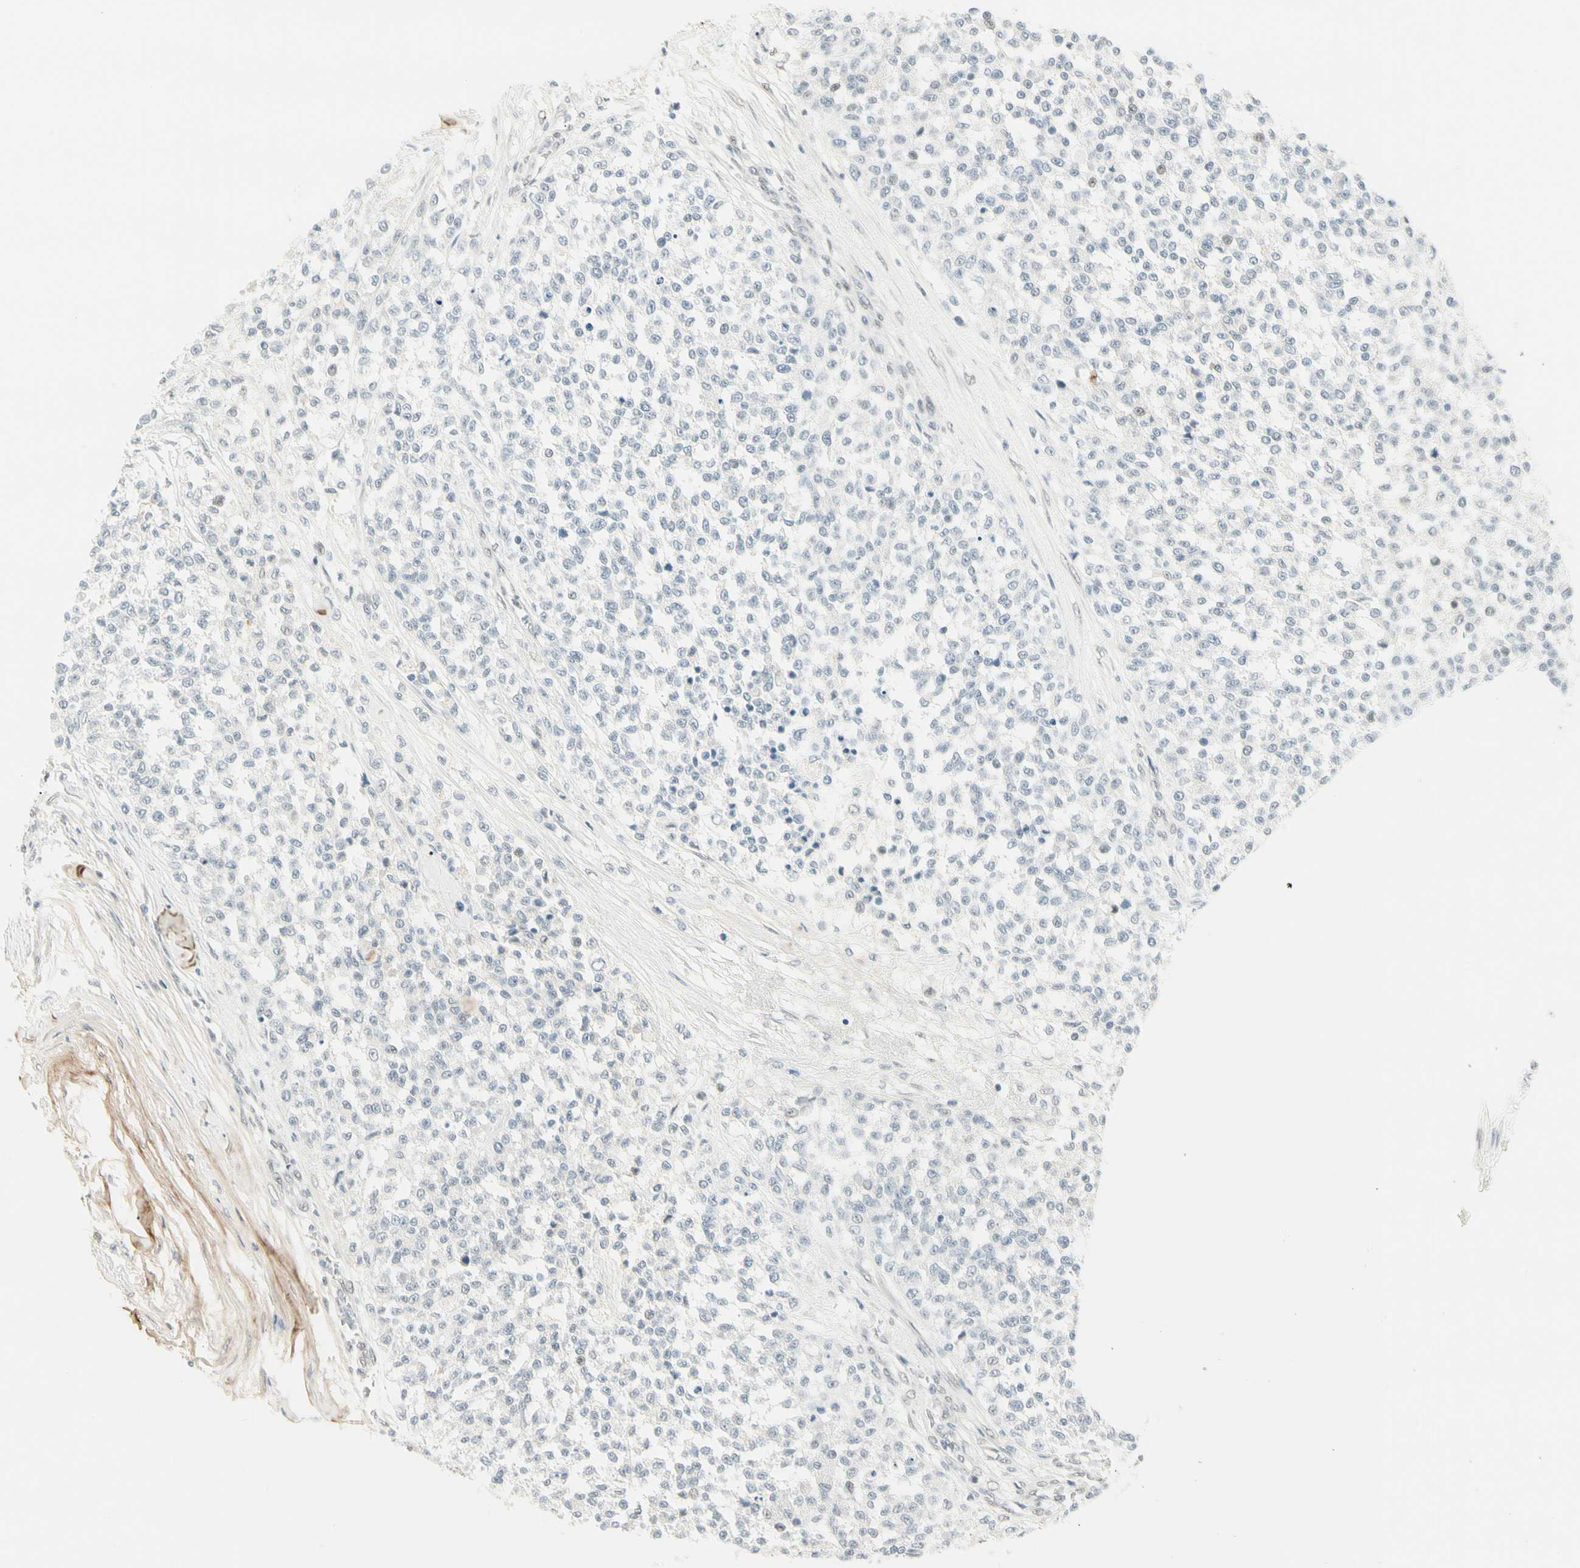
{"staining": {"intensity": "negative", "quantity": "none", "location": "none"}, "tissue": "testis cancer", "cell_type": "Tumor cells", "image_type": "cancer", "snomed": [{"axis": "morphology", "description": "Seminoma, NOS"}, {"axis": "topography", "description": "Testis"}], "caption": "Immunohistochemistry micrograph of neoplastic tissue: testis cancer (seminoma) stained with DAB (3,3'-diaminobenzidine) reveals no significant protein expression in tumor cells.", "gene": "ASPN", "patient": {"sex": "male", "age": 59}}